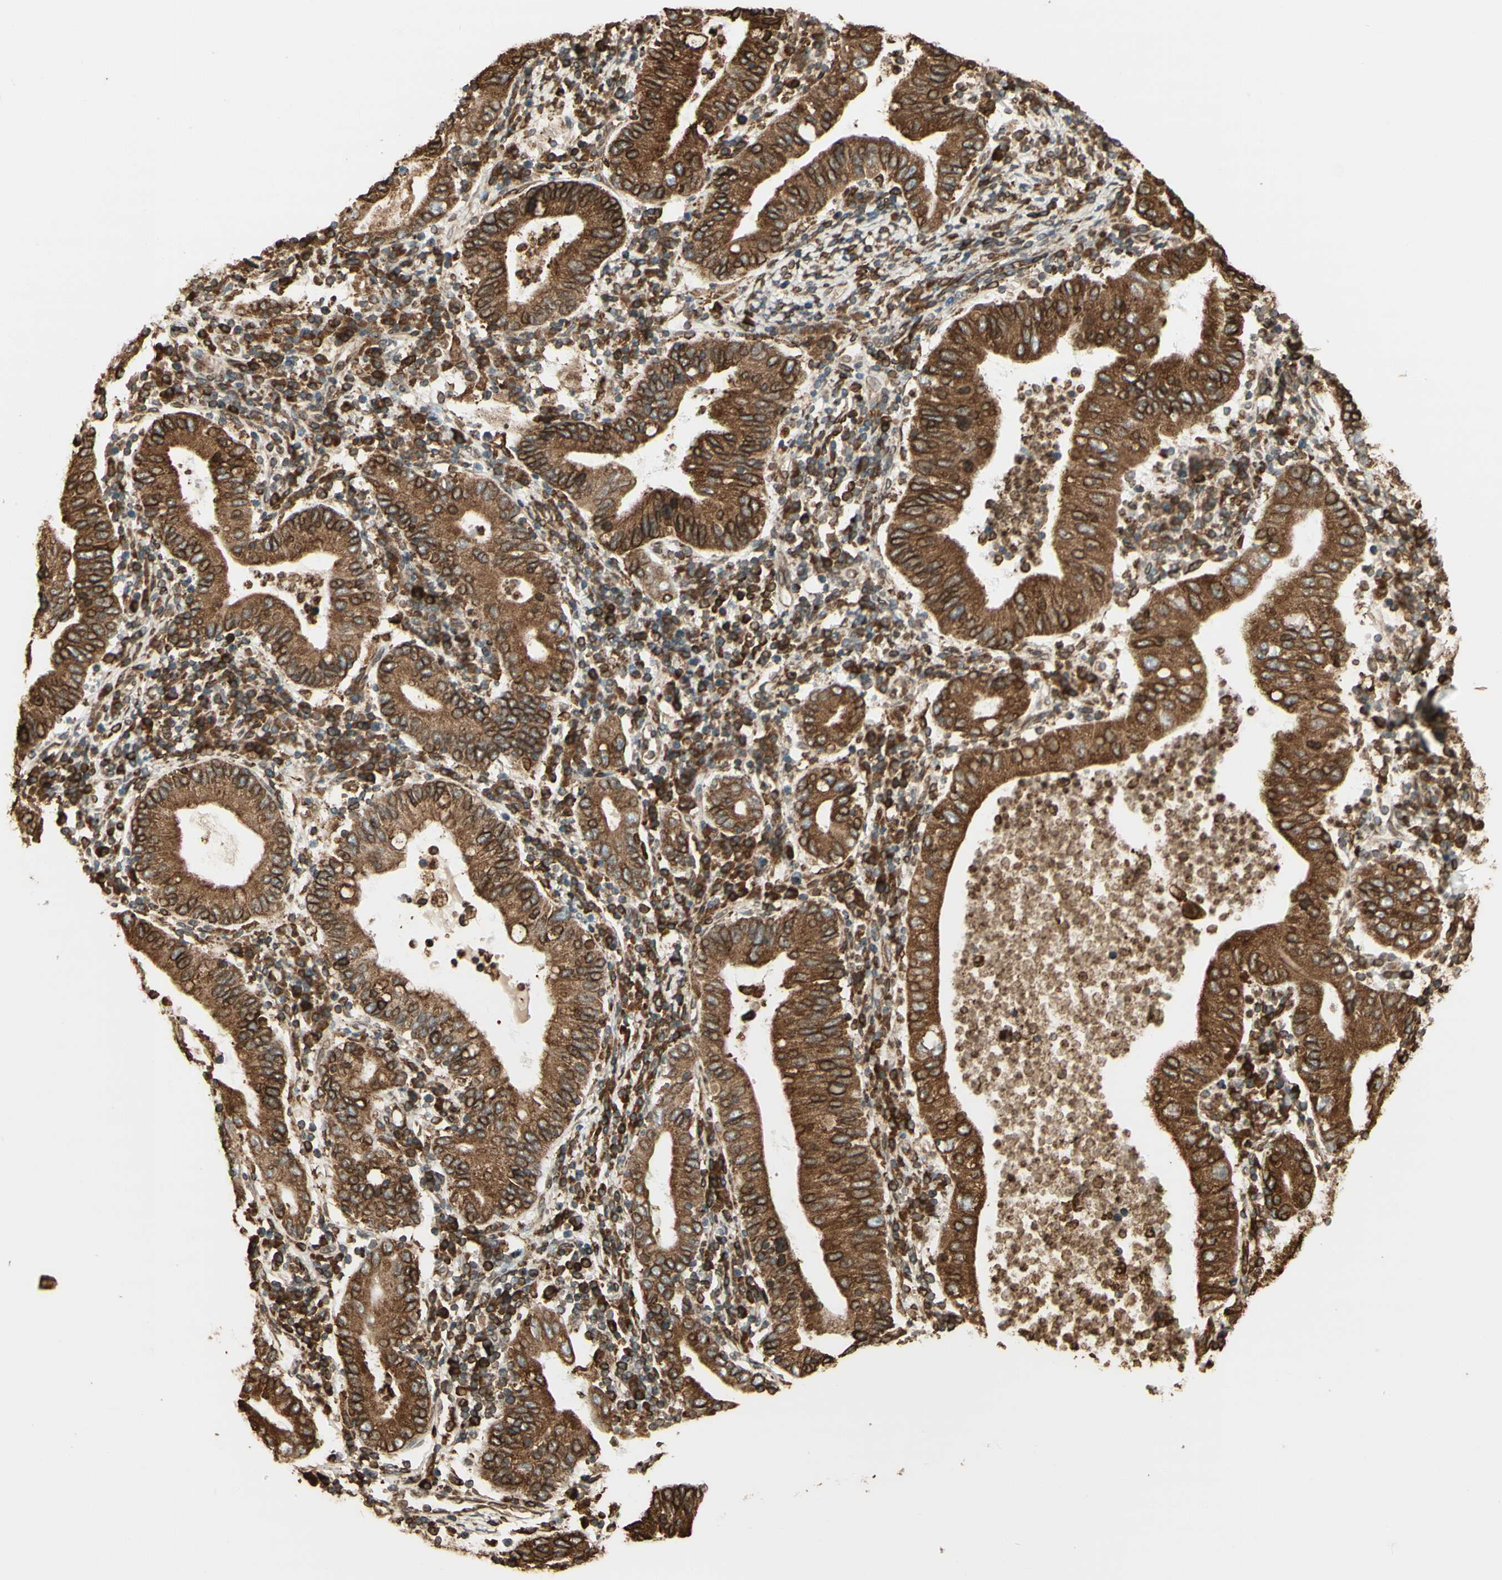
{"staining": {"intensity": "moderate", "quantity": ">75%", "location": "cytoplasmic/membranous"}, "tissue": "stomach cancer", "cell_type": "Tumor cells", "image_type": "cancer", "snomed": [{"axis": "morphology", "description": "Normal tissue, NOS"}, {"axis": "morphology", "description": "Adenocarcinoma, NOS"}, {"axis": "topography", "description": "Esophagus"}, {"axis": "topography", "description": "Stomach, upper"}, {"axis": "topography", "description": "Peripheral nerve tissue"}], "caption": "Adenocarcinoma (stomach) tissue exhibits moderate cytoplasmic/membranous positivity in about >75% of tumor cells", "gene": "CANX", "patient": {"sex": "male", "age": 62}}